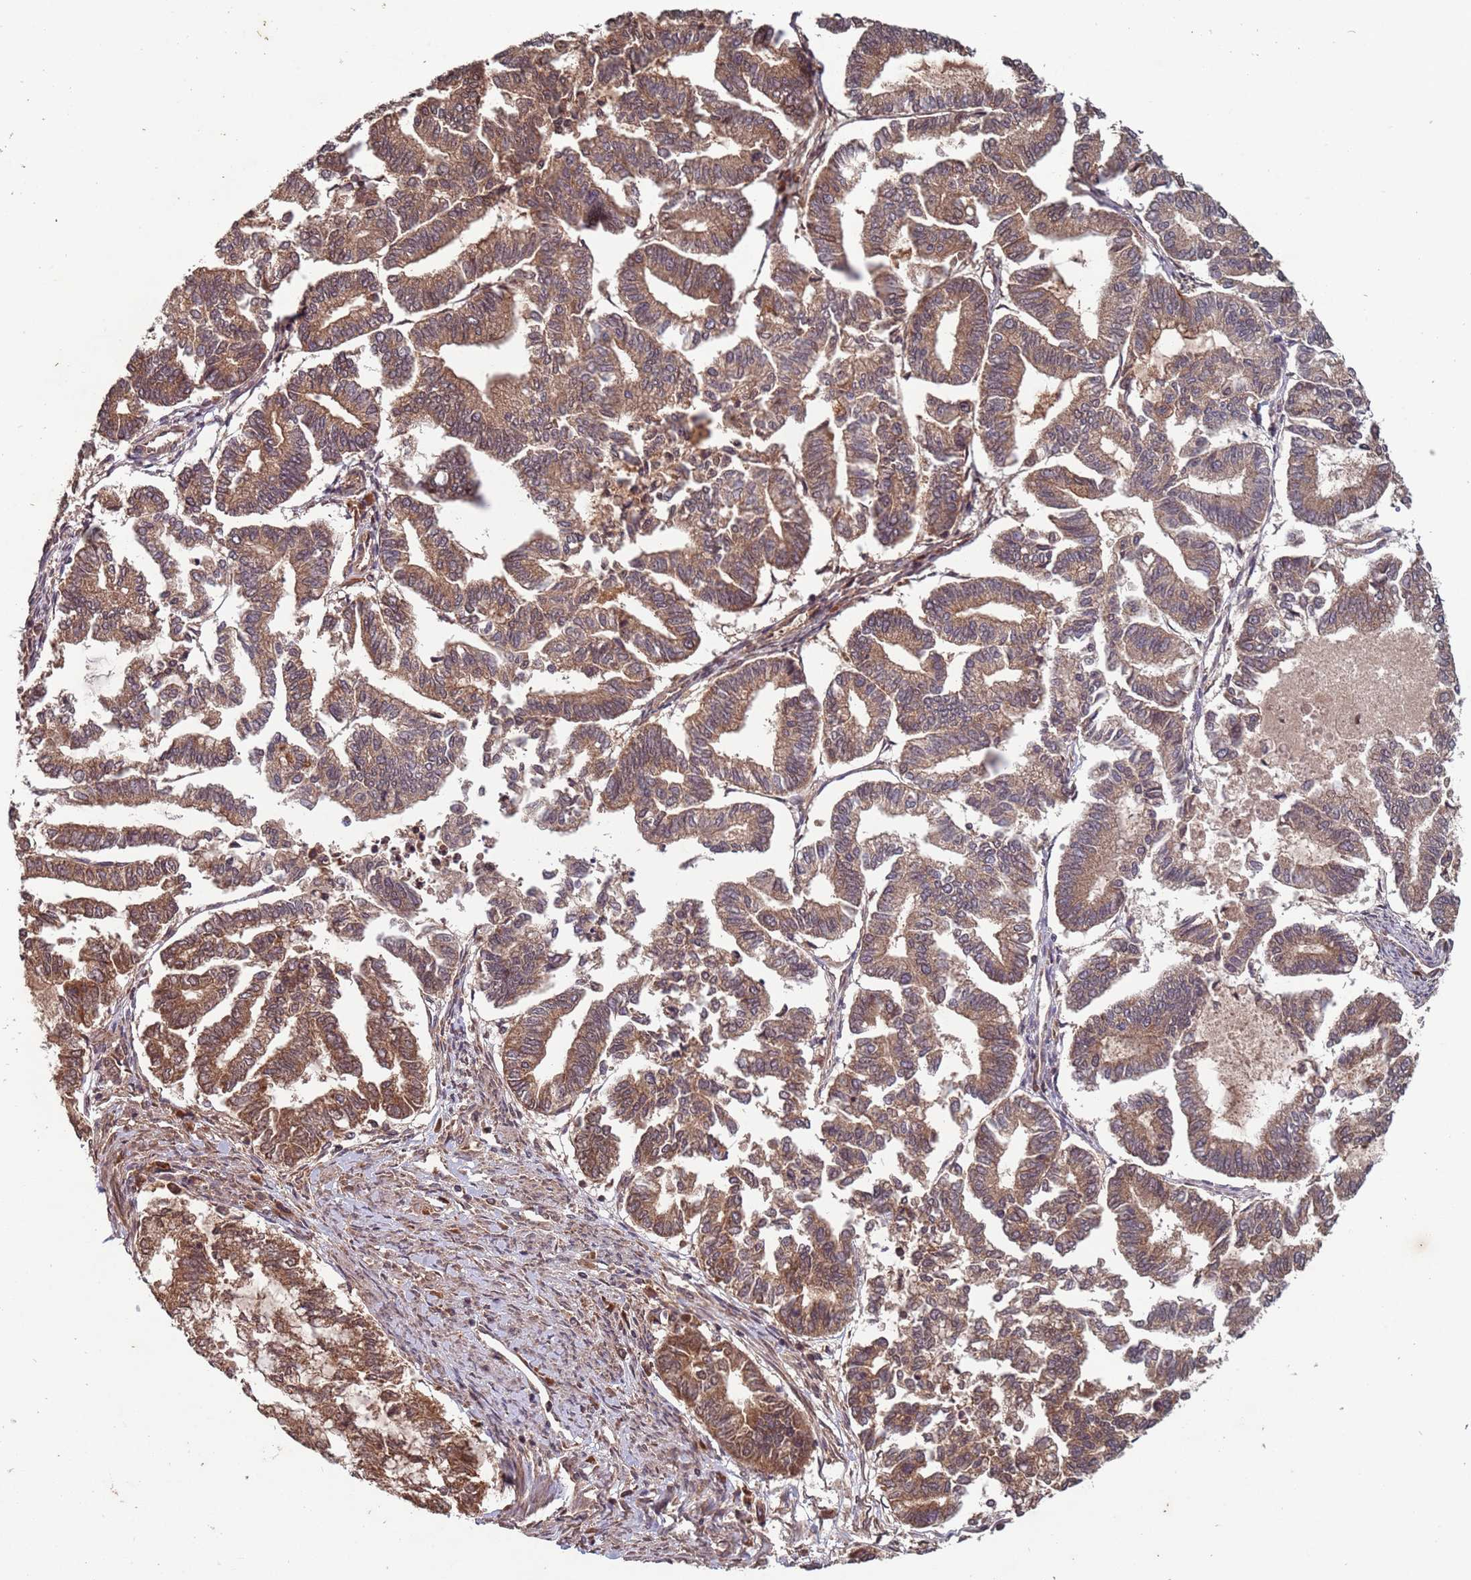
{"staining": {"intensity": "moderate", "quantity": ">75%", "location": "cytoplasmic/membranous"}, "tissue": "endometrial cancer", "cell_type": "Tumor cells", "image_type": "cancer", "snomed": [{"axis": "morphology", "description": "Adenocarcinoma, NOS"}, {"axis": "topography", "description": "Endometrium"}], "caption": "Adenocarcinoma (endometrial) tissue reveals moderate cytoplasmic/membranous staining in about >75% of tumor cells, visualized by immunohistochemistry.", "gene": "ERI1", "patient": {"sex": "female", "age": 79}}